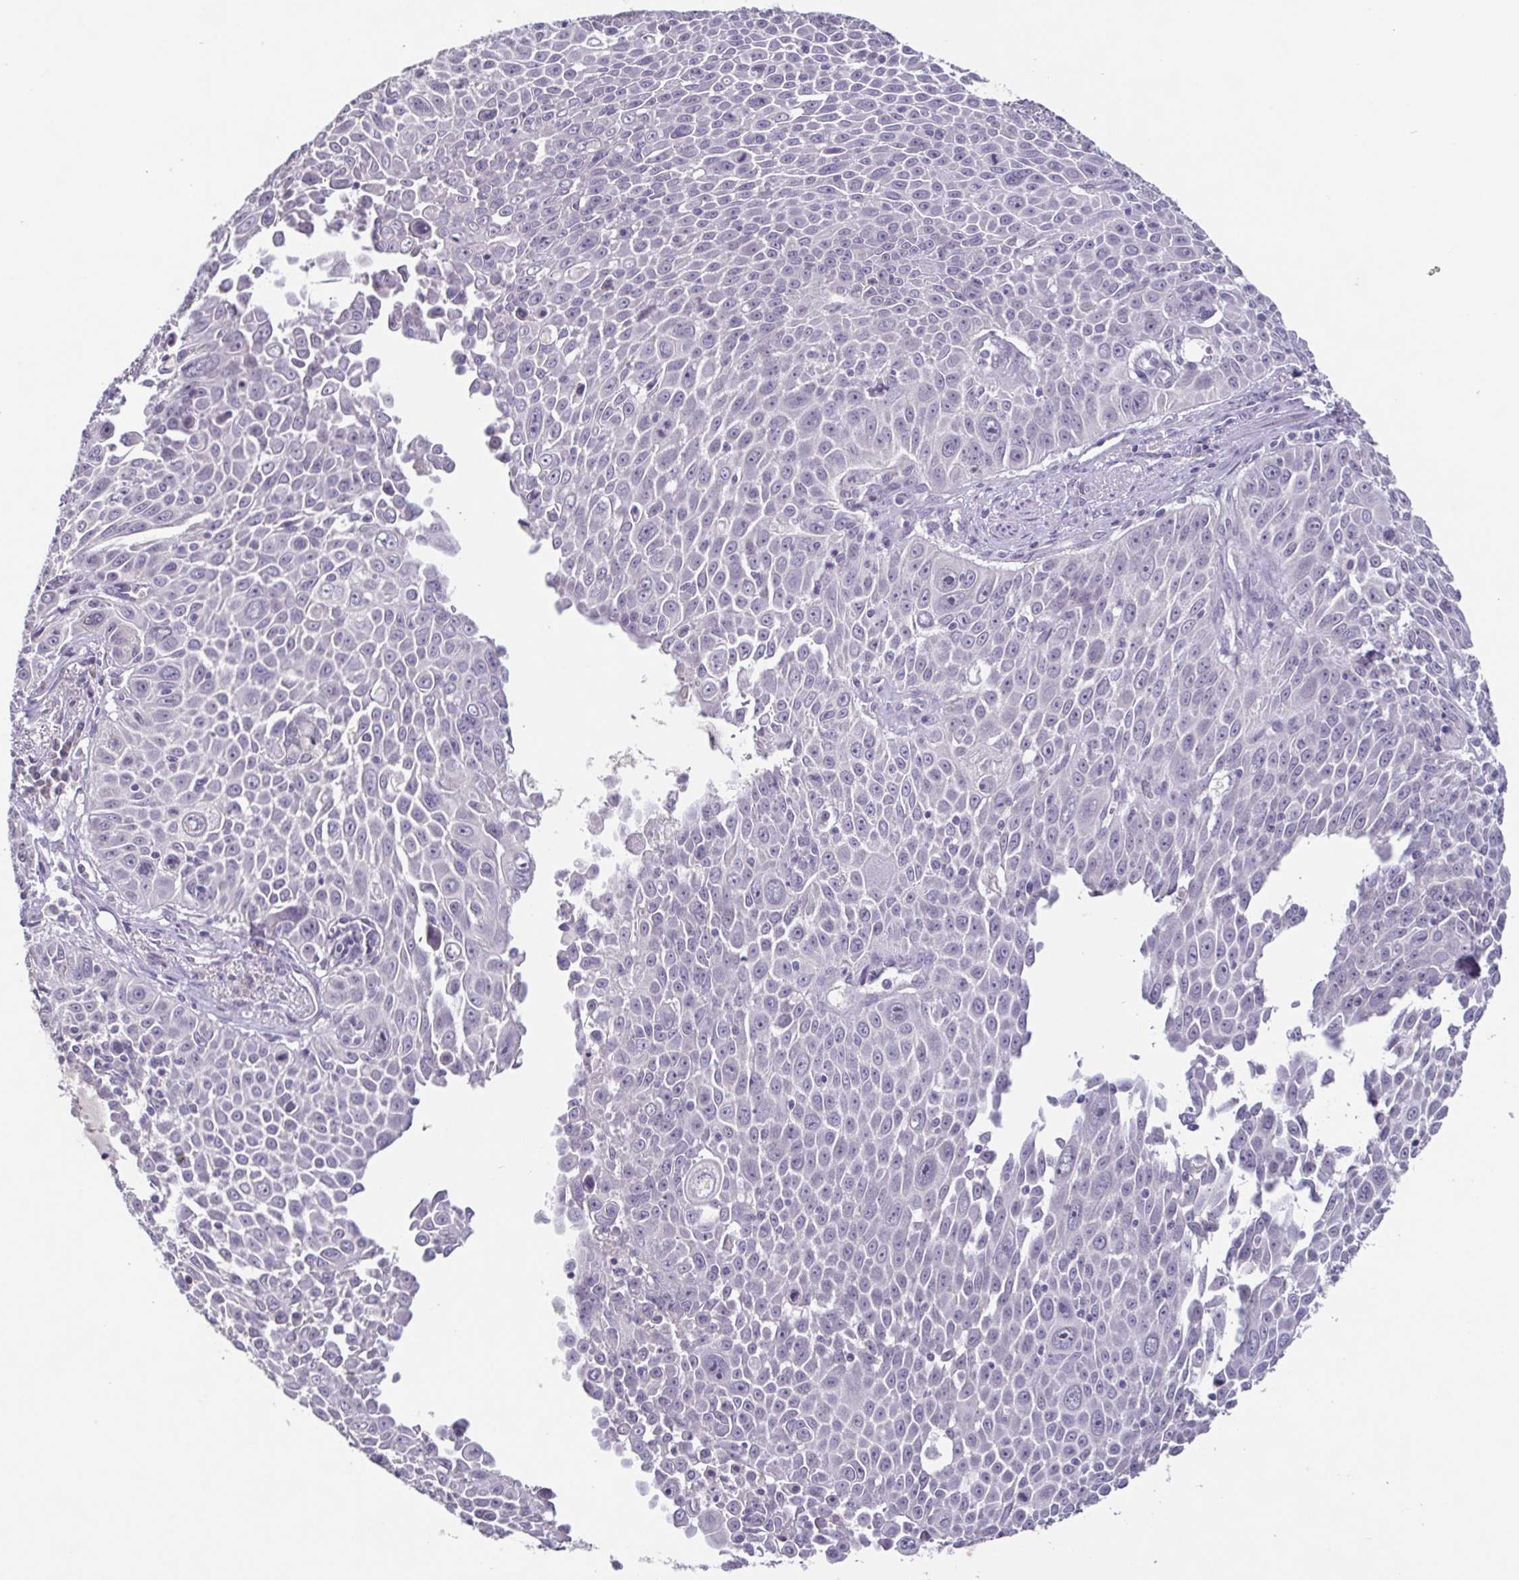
{"staining": {"intensity": "negative", "quantity": "none", "location": "none"}, "tissue": "lung cancer", "cell_type": "Tumor cells", "image_type": "cancer", "snomed": [{"axis": "morphology", "description": "Squamous cell carcinoma, NOS"}, {"axis": "morphology", "description": "Squamous cell carcinoma, metastatic, NOS"}, {"axis": "topography", "description": "Lymph node"}, {"axis": "topography", "description": "Lung"}], "caption": "High magnification brightfield microscopy of lung cancer stained with DAB (brown) and counterstained with hematoxylin (blue): tumor cells show no significant staining.", "gene": "GHRL", "patient": {"sex": "female", "age": 62}}